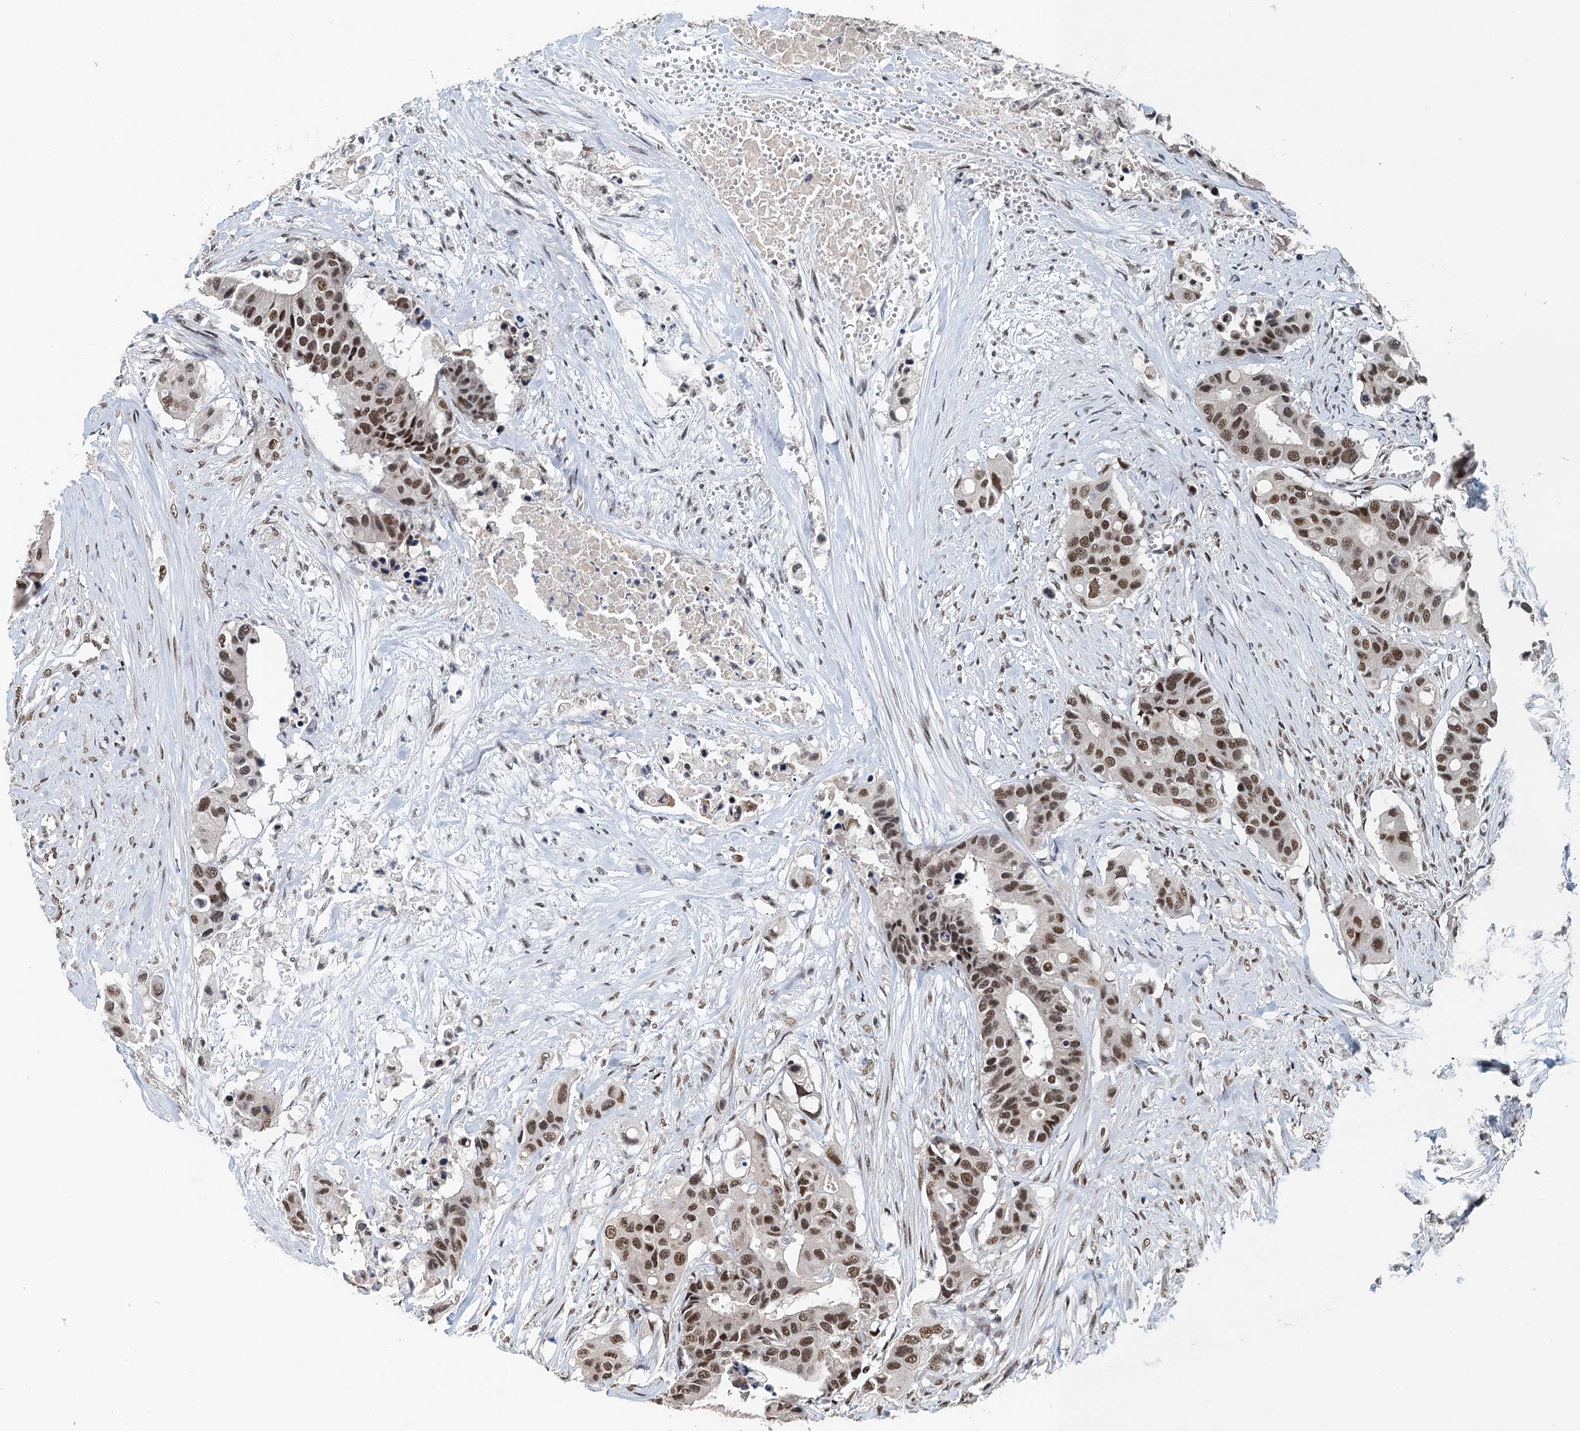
{"staining": {"intensity": "moderate", "quantity": ">75%", "location": "nuclear"}, "tissue": "colorectal cancer", "cell_type": "Tumor cells", "image_type": "cancer", "snomed": [{"axis": "morphology", "description": "Adenocarcinoma, NOS"}, {"axis": "topography", "description": "Colon"}], "caption": "Adenocarcinoma (colorectal) stained with immunohistochemistry (IHC) demonstrates moderate nuclear positivity in approximately >75% of tumor cells.", "gene": "MTA3", "patient": {"sex": "male", "age": 77}}